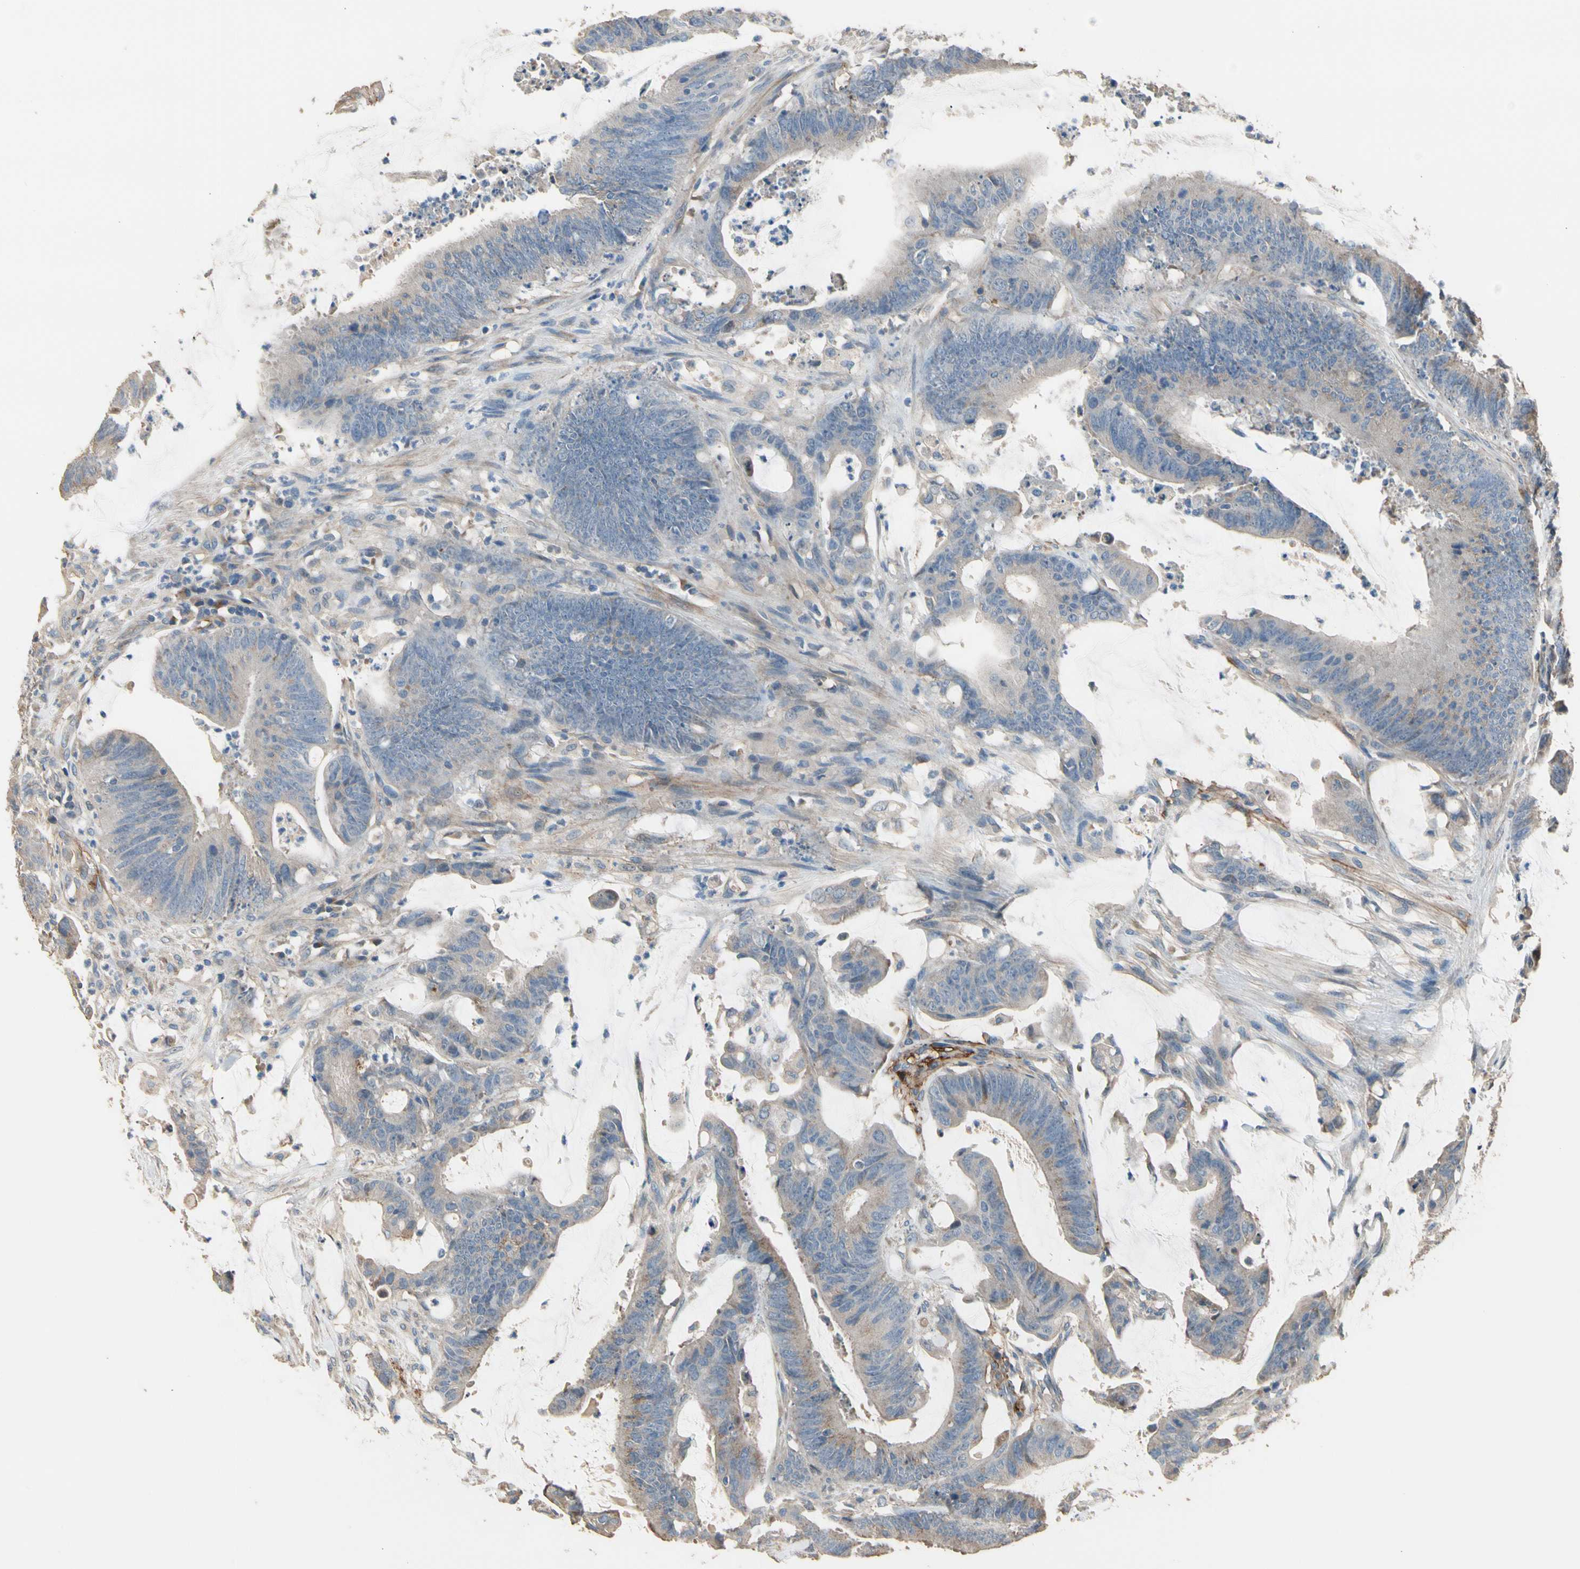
{"staining": {"intensity": "weak", "quantity": ">75%", "location": "cytoplasmic/membranous"}, "tissue": "colorectal cancer", "cell_type": "Tumor cells", "image_type": "cancer", "snomed": [{"axis": "morphology", "description": "Adenocarcinoma, NOS"}, {"axis": "topography", "description": "Rectum"}], "caption": "Human colorectal cancer stained with a protein marker shows weak staining in tumor cells.", "gene": "SUSD2", "patient": {"sex": "female", "age": 66}}